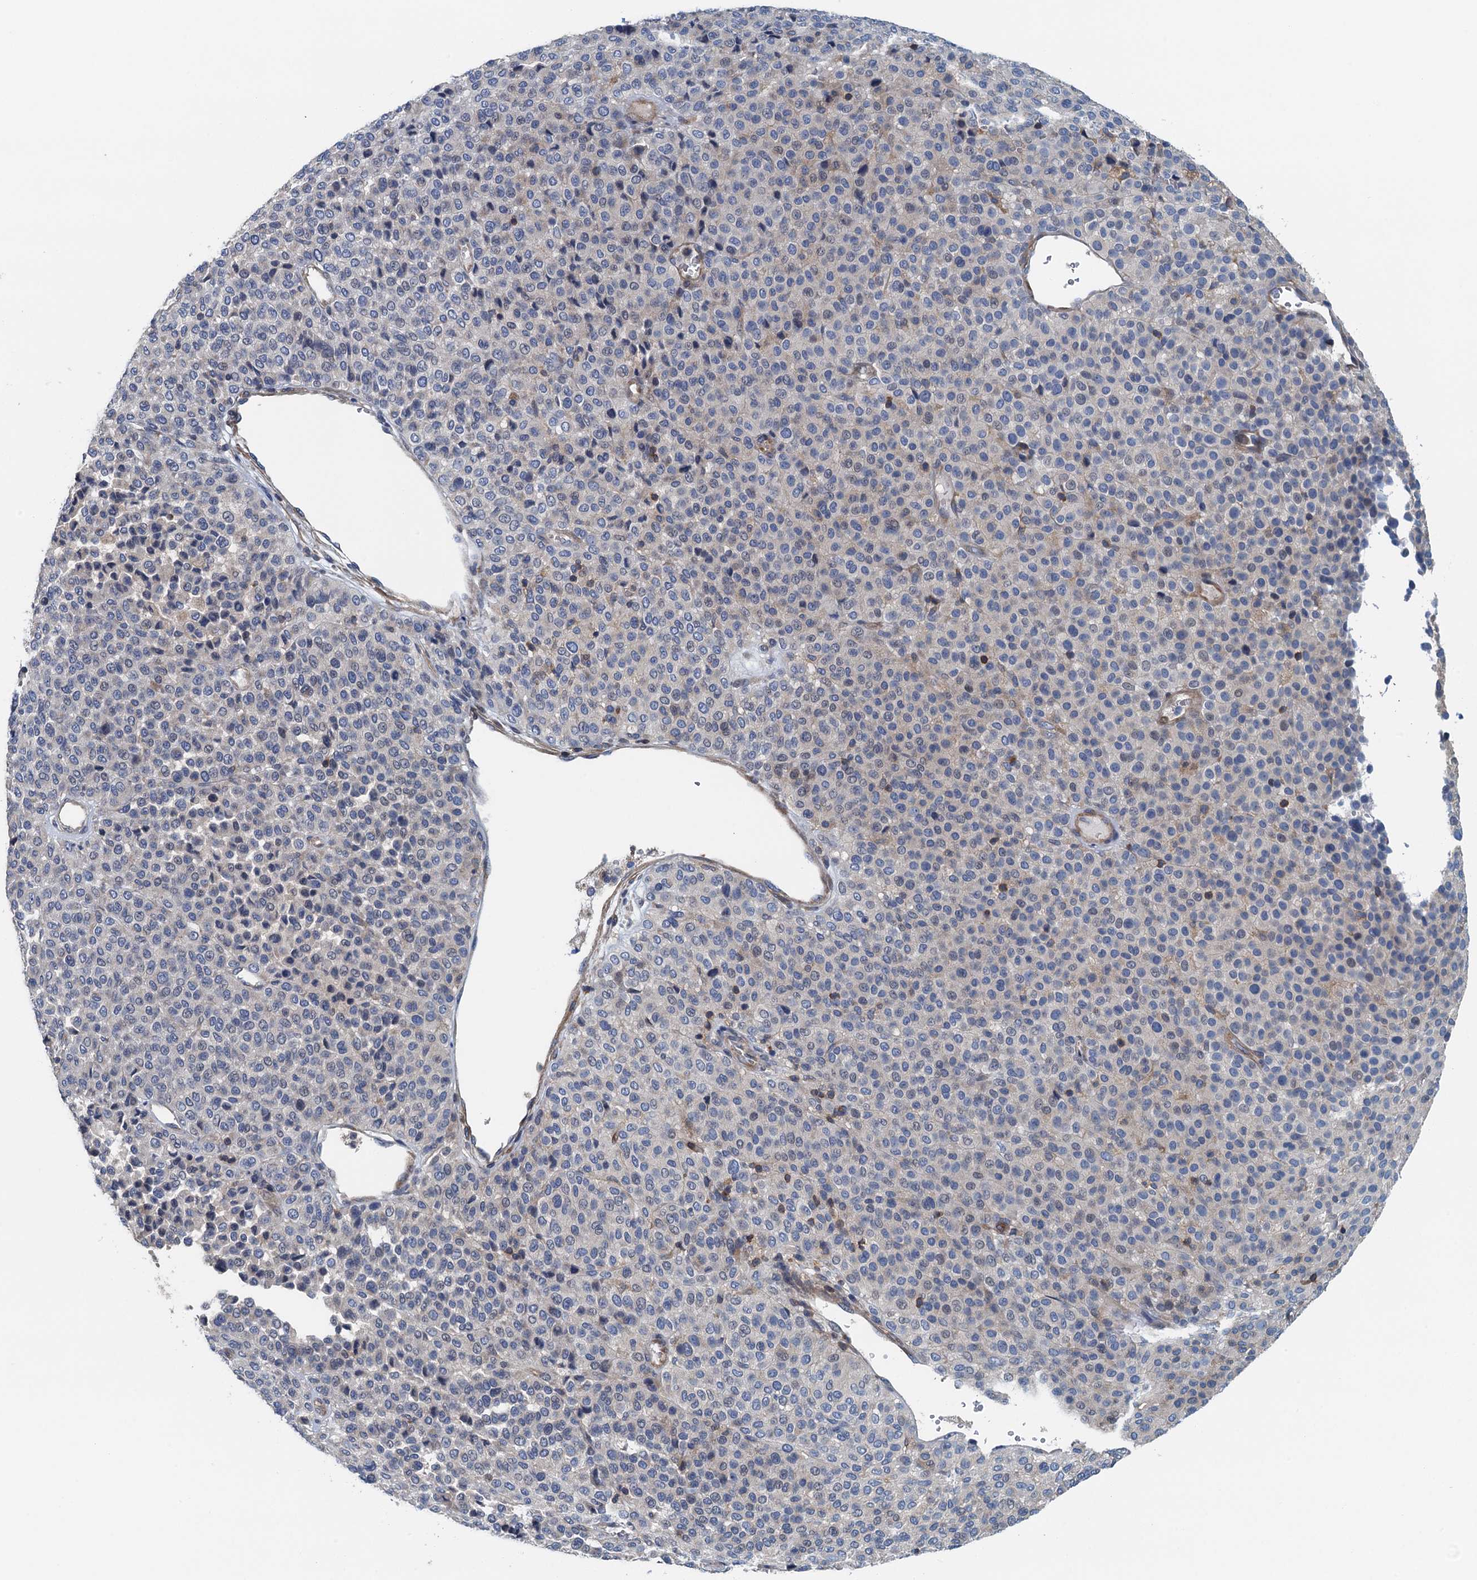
{"staining": {"intensity": "negative", "quantity": "none", "location": "none"}, "tissue": "melanoma", "cell_type": "Tumor cells", "image_type": "cancer", "snomed": [{"axis": "morphology", "description": "Malignant melanoma, Metastatic site"}, {"axis": "topography", "description": "Pancreas"}], "caption": "An immunohistochemistry histopathology image of melanoma is shown. There is no staining in tumor cells of melanoma. (DAB IHC visualized using brightfield microscopy, high magnification).", "gene": "PPP1R14D", "patient": {"sex": "female", "age": 30}}